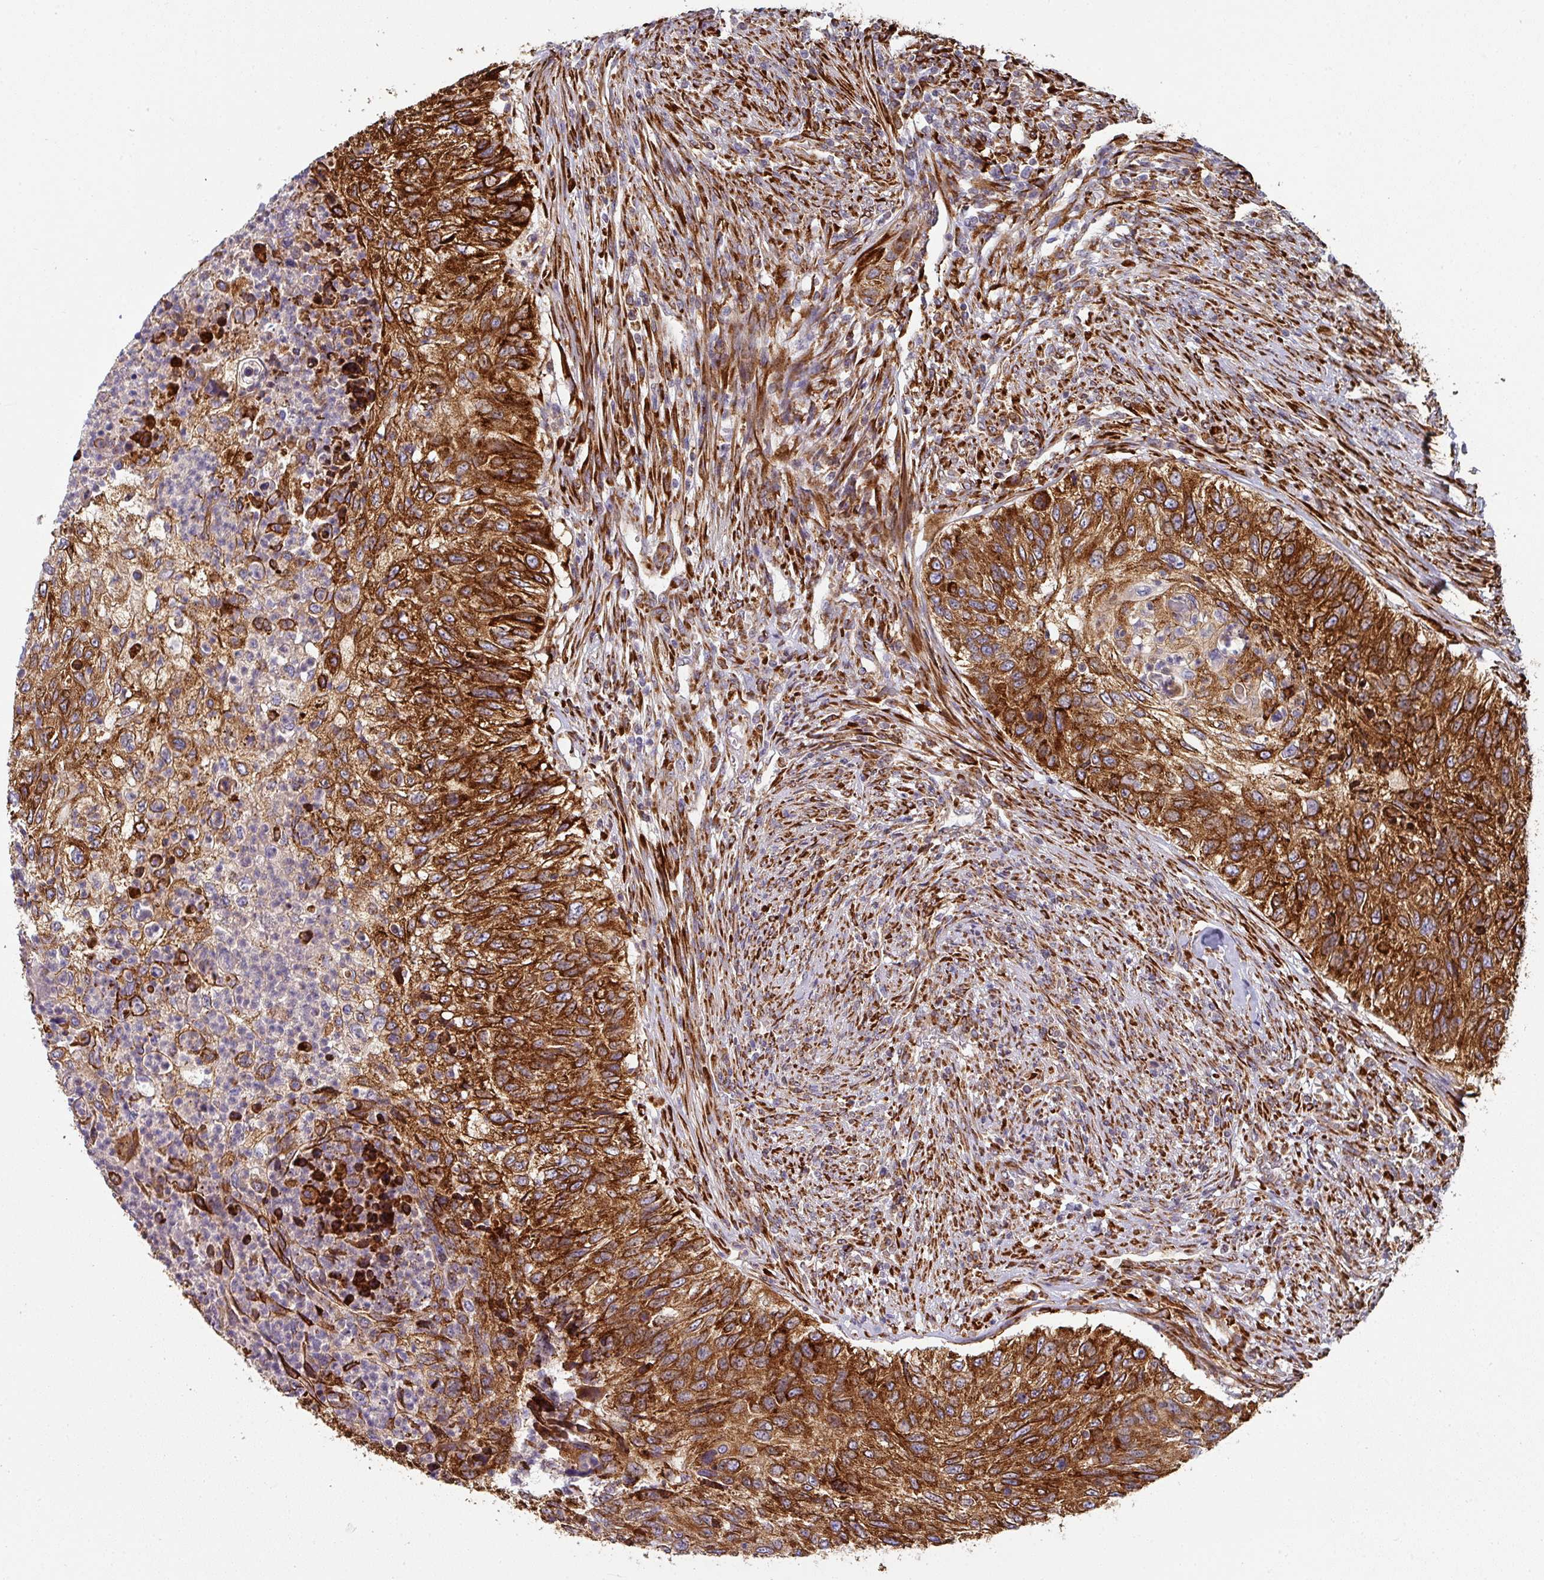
{"staining": {"intensity": "strong", "quantity": ">75%", "location": "cytoplasmic/membranous"}, "tissue": "urothelial cancer", "cell_type": "Tumor cells", "image_type": "cancer", "snomed": [{"axis": "morphology", "description": "Urothelial carcinoma, High grade"}, {"axis": "topography", "description": "Urinary bladder"}], "caption": "Brown immunohistochemical staining in urothelial carcinoma (high-grade) exhibits strong cytoplasmic/membranous expression in about >75% of tumor cells.", "gene": "ZNF268", "patient": {"sex": "female", "age": 60}}